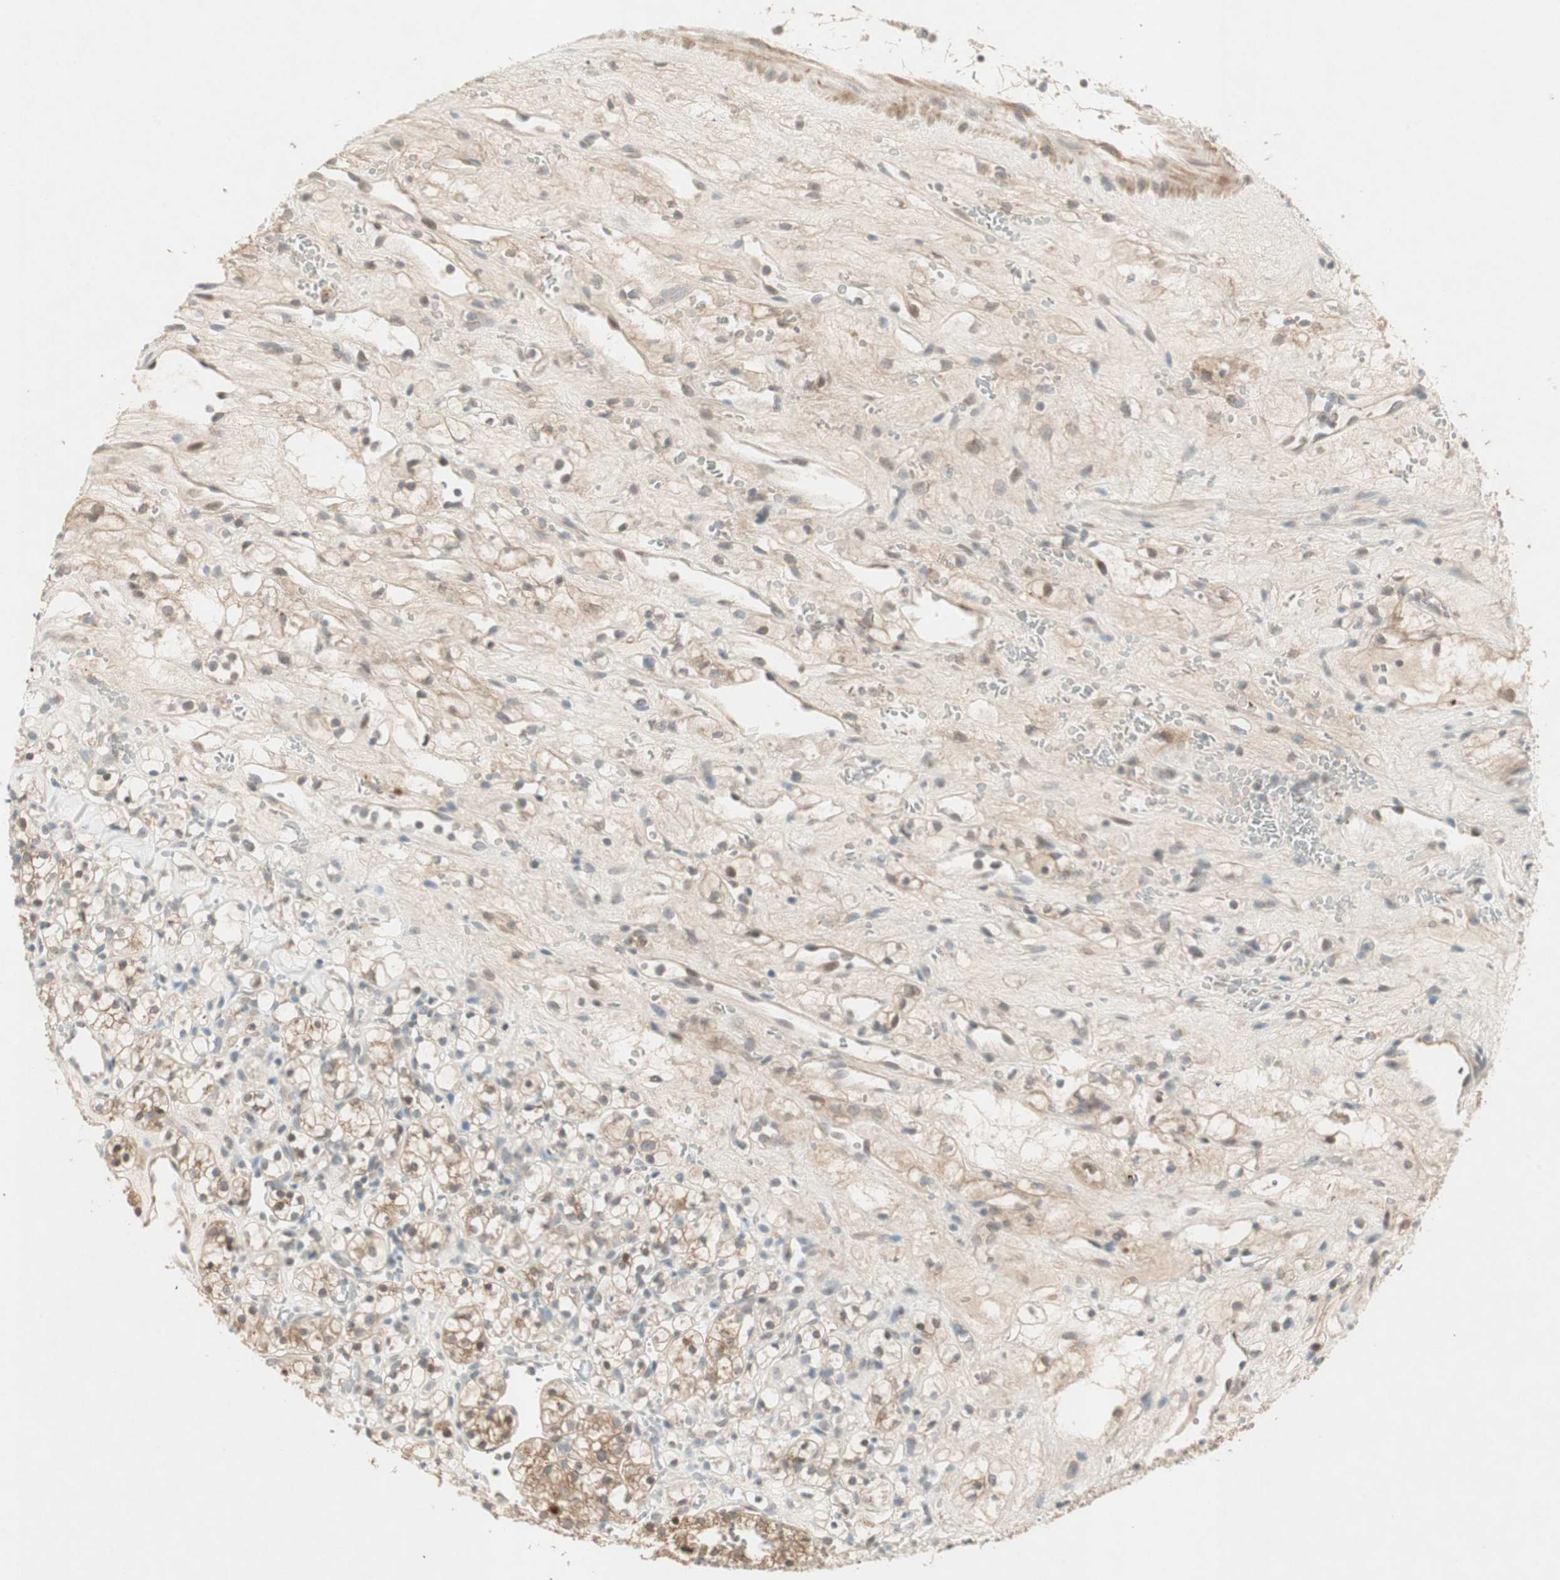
{"staining": {"intensity": "moderate", "quantity": "25%-75%", "location": "cytoplasmic/membranous"}, "tissue": "renal cancer", "cell_type": "Tumor cells", "image_type": "cancer", "snomed": [{"axis": "morphology", "description": "Adenocarcinoma, NOS"}, {"axis": "topography", "description": "Kidney"}], "caption": "The image displays staining of renal adenocarcinoma, revealing moderate cytoplasmic/membranous protein positivity (brown color) within tumor cells.", "gene": "ACSL5", "patient": {"sex": "female", "age": 60}}